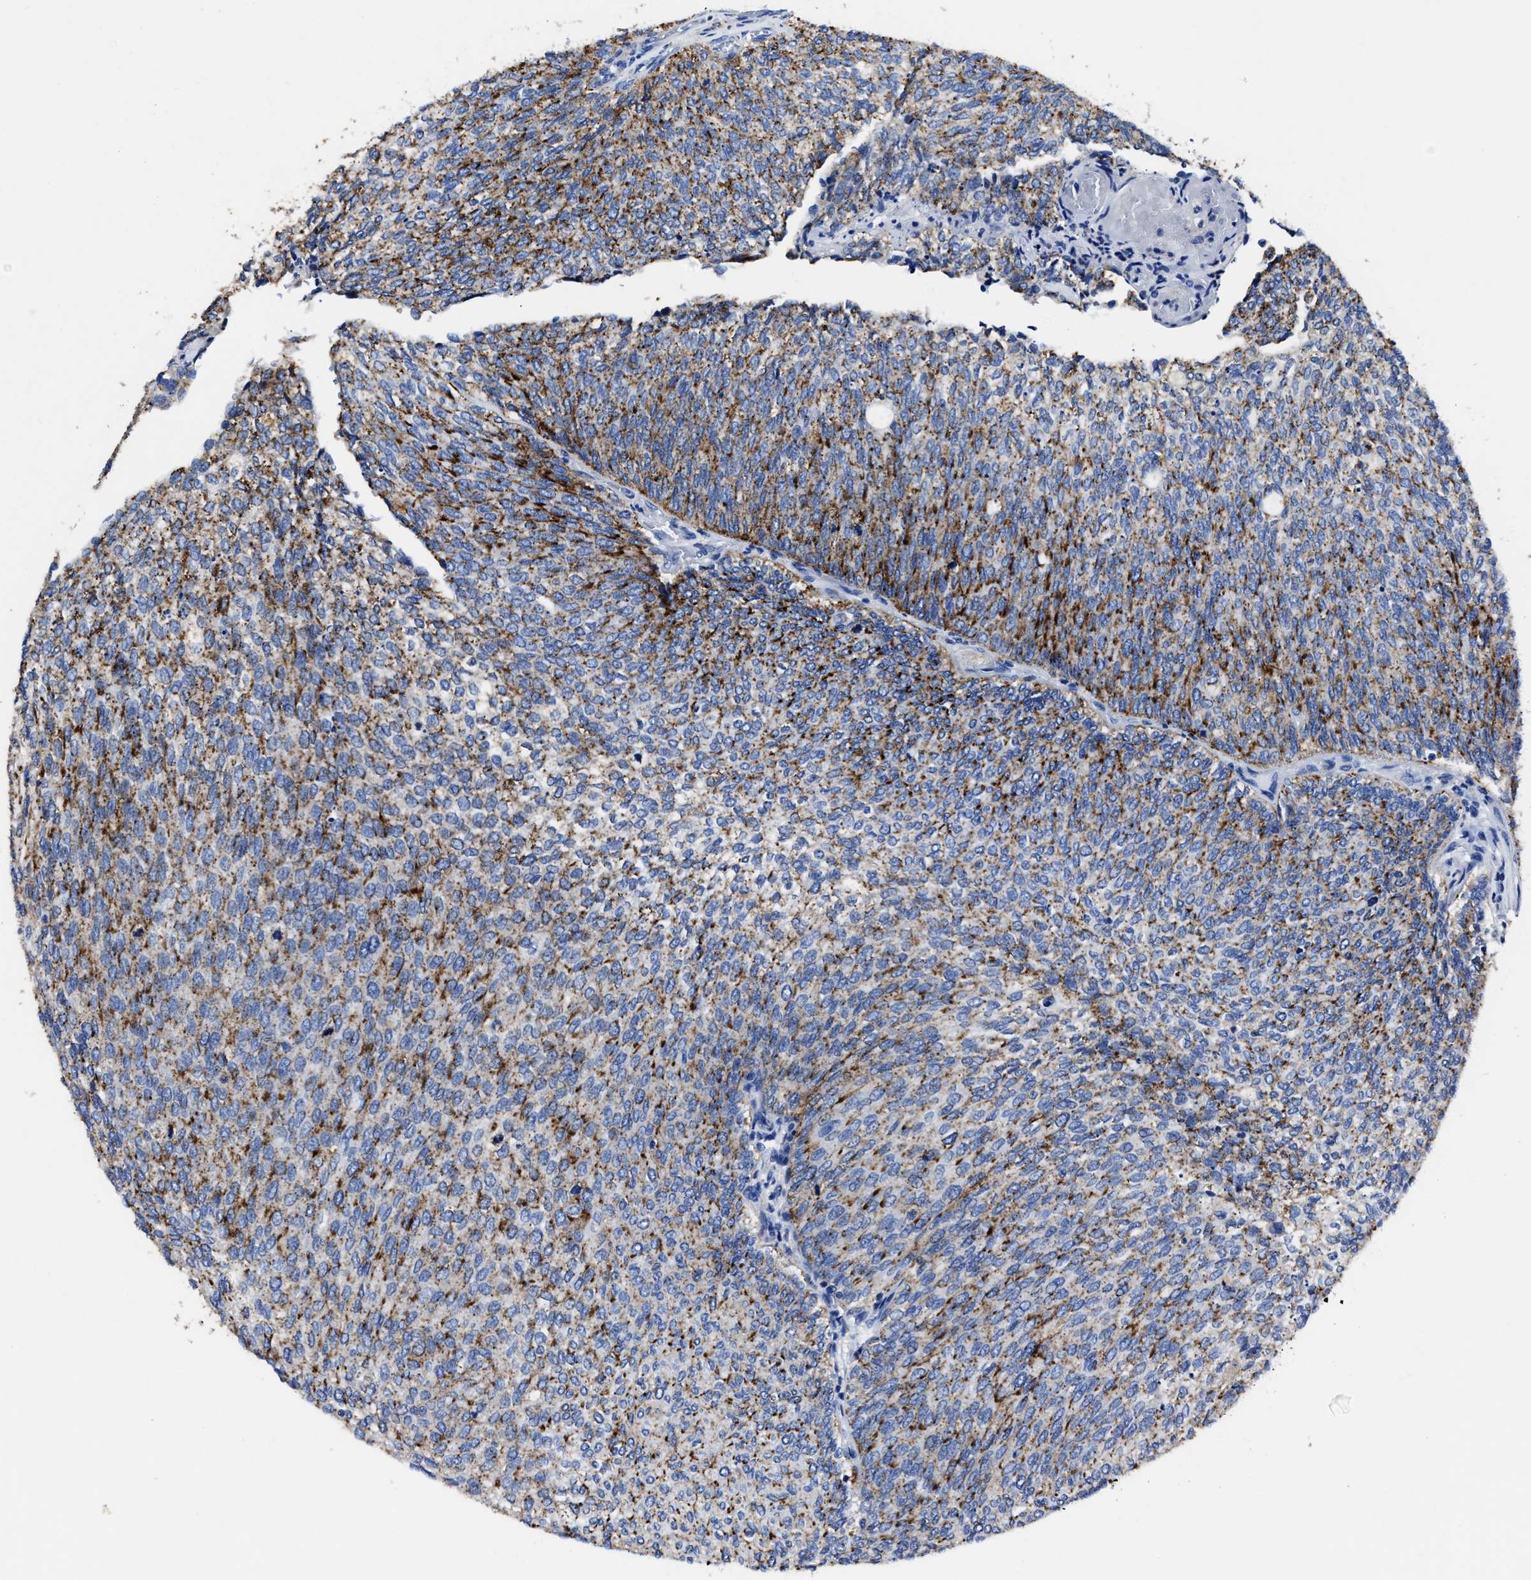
{"staining": {"intensity": "strong", "quantity": ">75%", "location": "cytoplasmic/membranous"}, "tissue": "urothelial cancer", "cell_type": "Tumor cells", "image_type": "cancer", "snomed": [{"axis": "morphology", "description": "Urothelial carcinoma, Low grade"}, {"axis": "topography", "description": "Urinary bladder"}], "caption": "About >75% of tumor cells in urothelial cancer demonstrate strong cytoplasmic/membranous protein expression as visualized by brown immunohistochemical staining.", "gene": "LAMTOR4", "patient": {"sex": "female", "age": 79}}